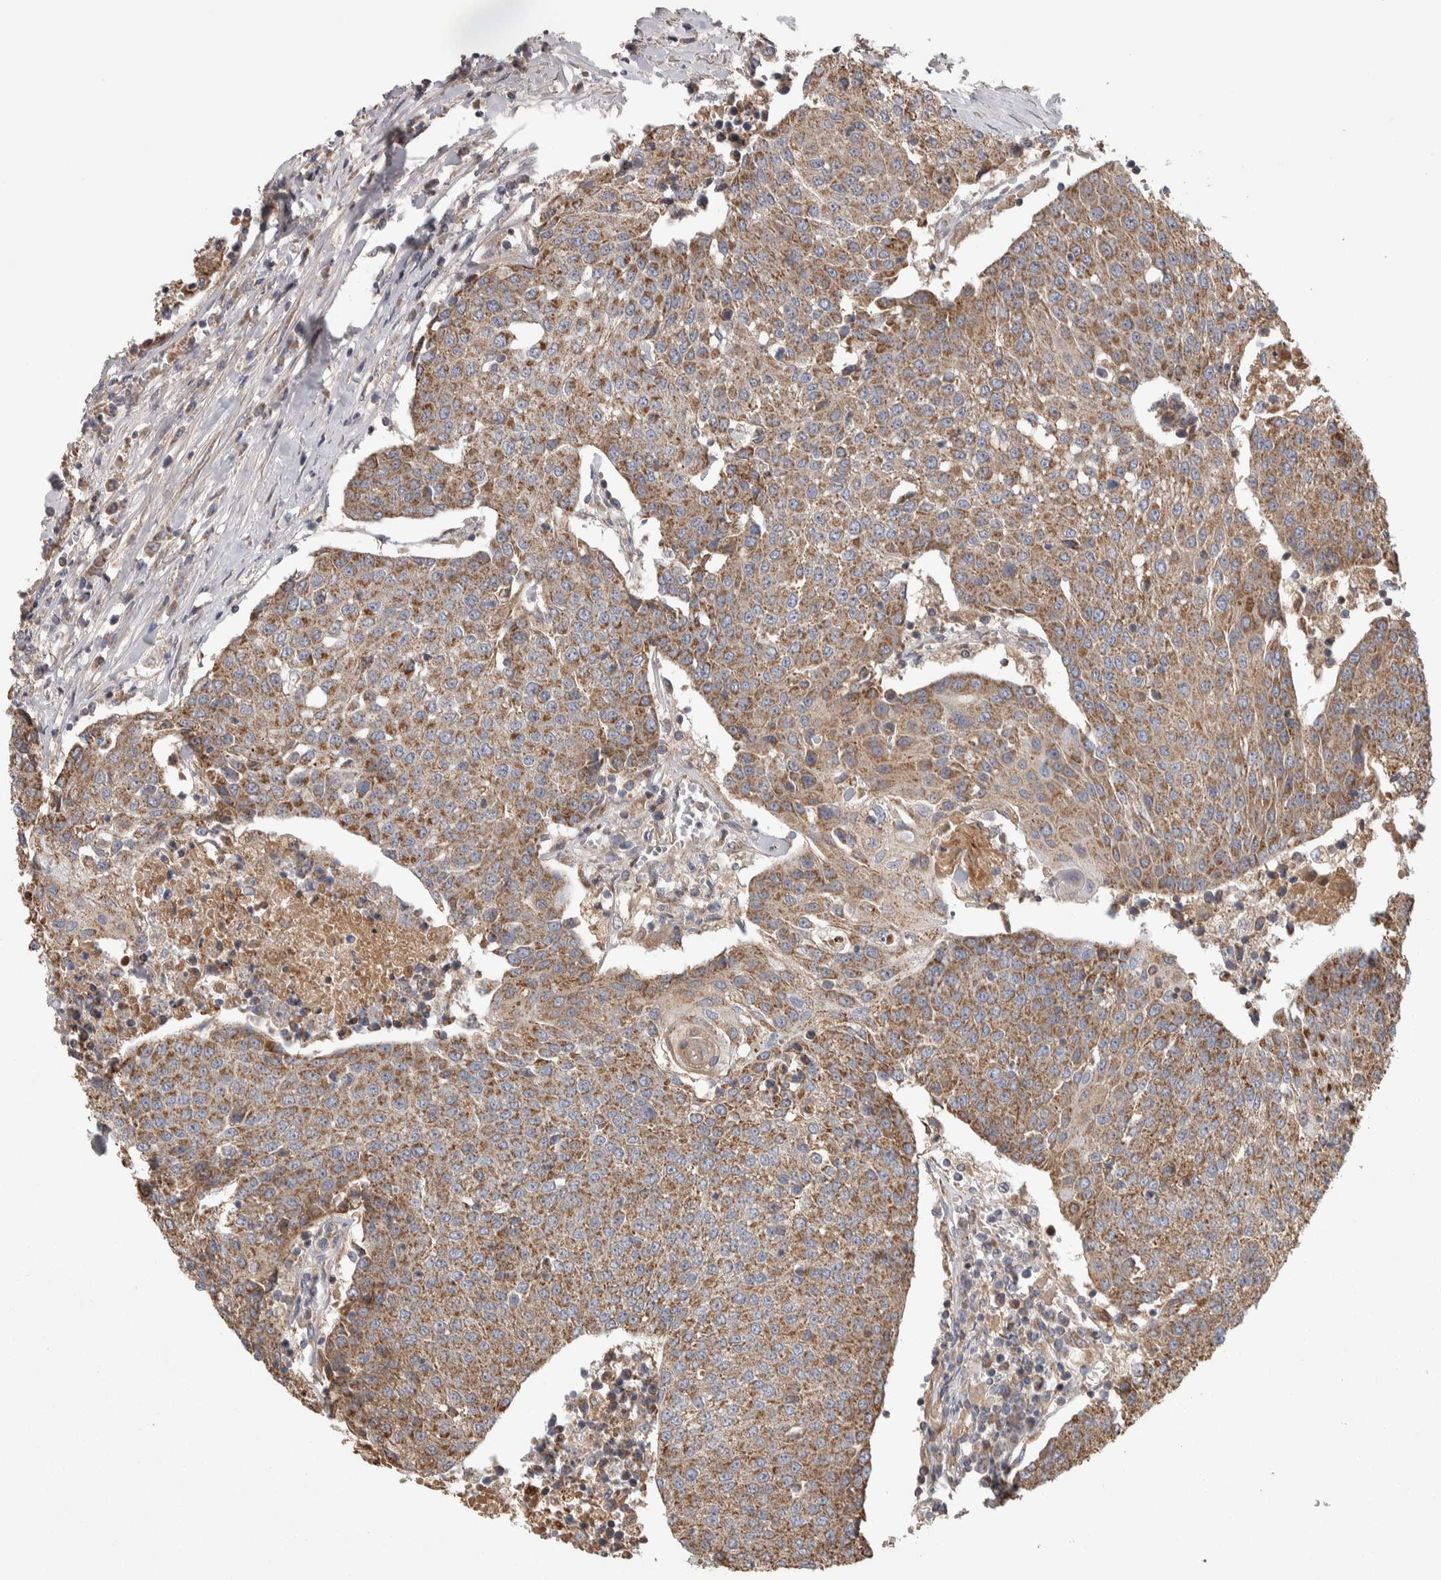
{"staining": {"intensity": "moderate", "quantity": ">75%", "location": "cytoplasmic/membranous"}, "tissue": "urothelial cancer", "cell_type": "Tumor cells", "image_type": "cancer", "snomed": [{"axis": "morphology", "description": "Urothelial carcinoma, High grade"}, {"axis": "topography", "description": "Urinary bladder"}], "caption": "Protein positivity by immunohistochemistry exhibits moderate cytoplasmic/membranous positivity in approximately >75% of tumor cells in high-grade urothelial carcinoma.", "gene": "SCO1", "patient": {"sex": "female", "age": 85}}